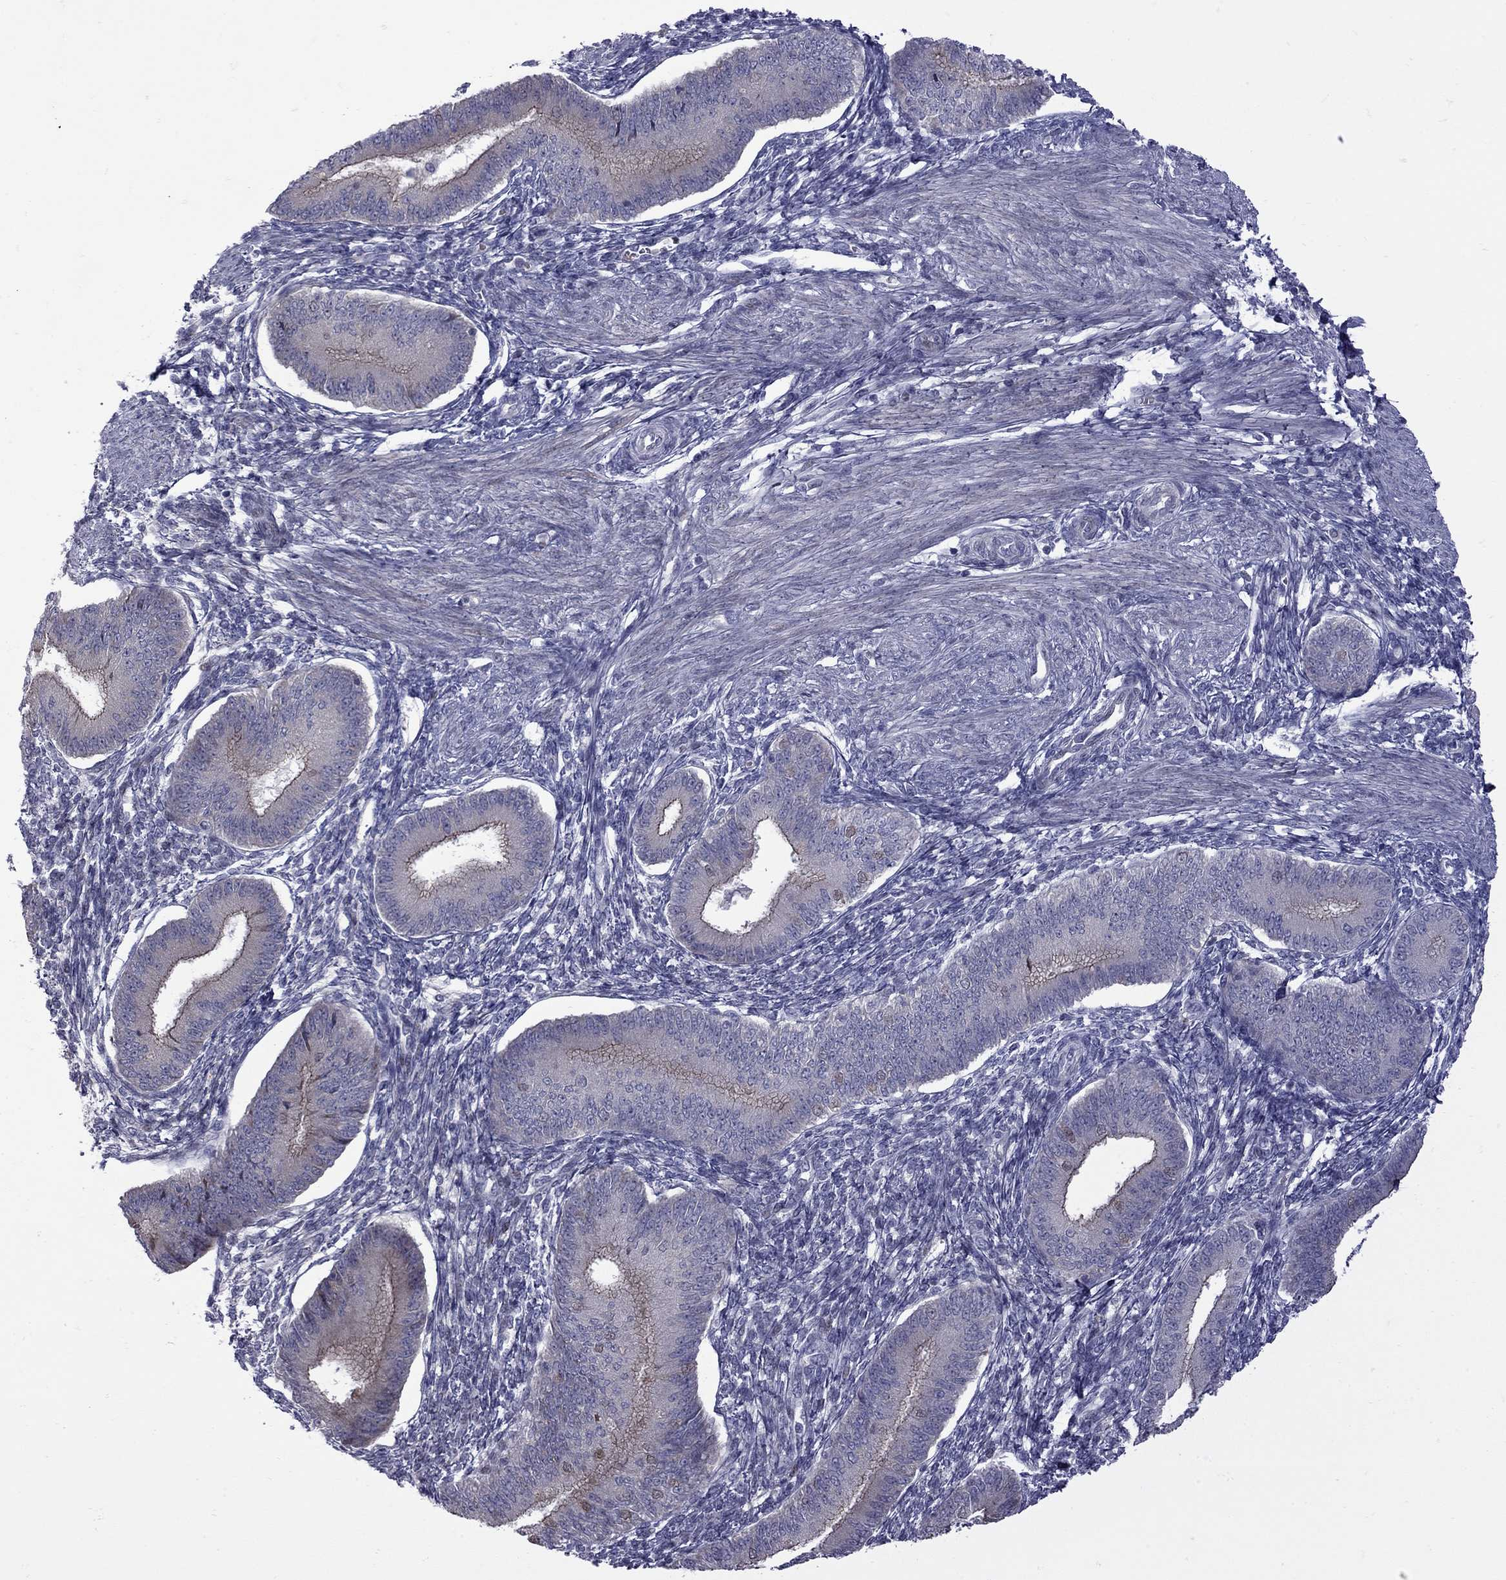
{"staining": {"intensity": "negative", "quantity": "none", "location": "none"}, "tissue": "endometrium", "cell_type": "Cells in endometrial stroma", "image_type": "normal", "snomed": [{"axis": "morphology", "description": "Normal tissue, NOS"}, {"axis": "topography", "description": "Endometrium"}], "caption": "The histopathology image demonstrates no staining of cells in endometrial stroma in unremarkable endometrium.", "gene": "NRARP", "patient": {"sex": "female", "age": 39}}